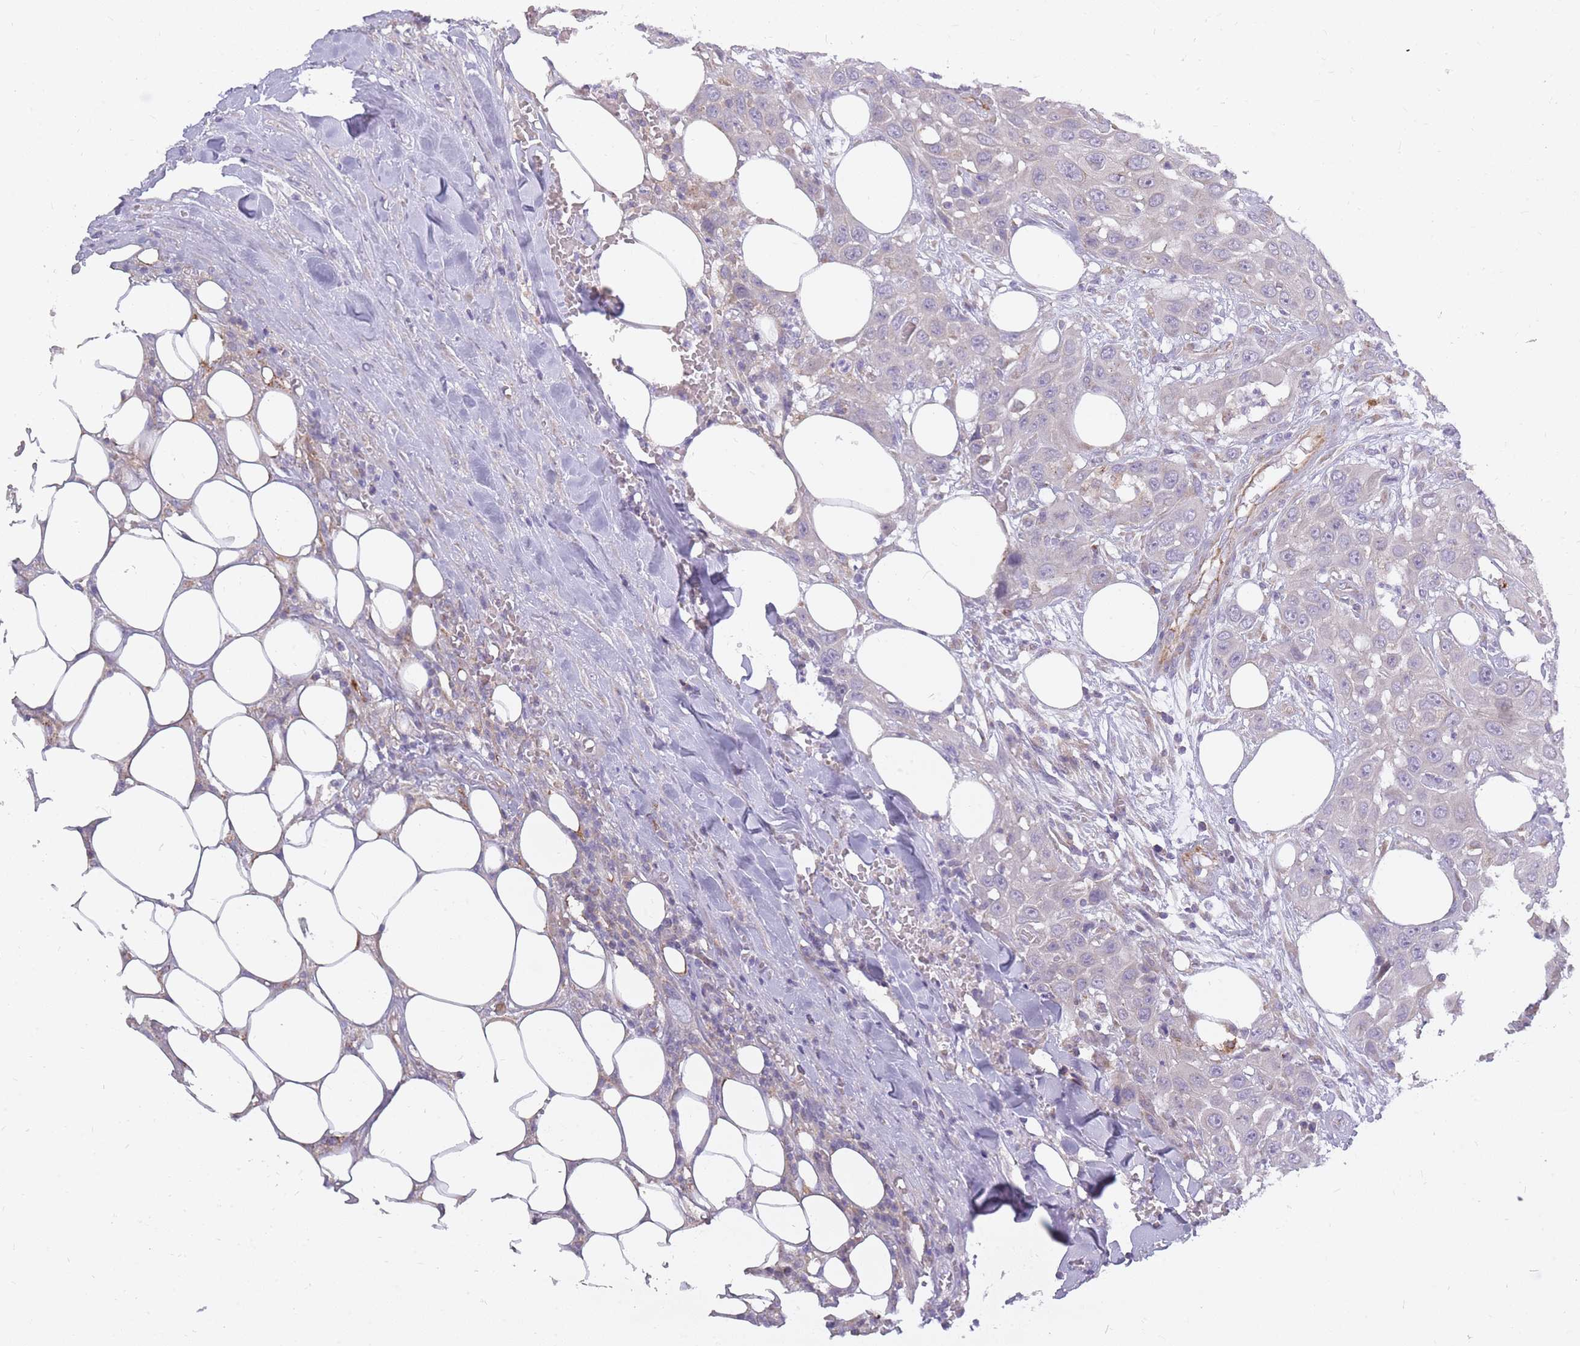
{"staining": {"intensity": "negative", "quantity": "none", "location": "none"}, "tissue": "head and neck cancer", "cell_type": "Tumor cells", "image_type": "cancer", "snomed": [{"axis": "morphology", "description": "Squamous cell carcinoma, NOS"}, {"axis": "topography", "description": "Head-Neck"}], "caption": "DAB immunohistochemical staining of human head and neck squamous cell carcinoma demonstrates no significant positivity in tumor cells. (IHC, brightfield microscopy, high magnification).", "gene": "ALKBH4", "patient": {"sex": "male", "age": 81}}